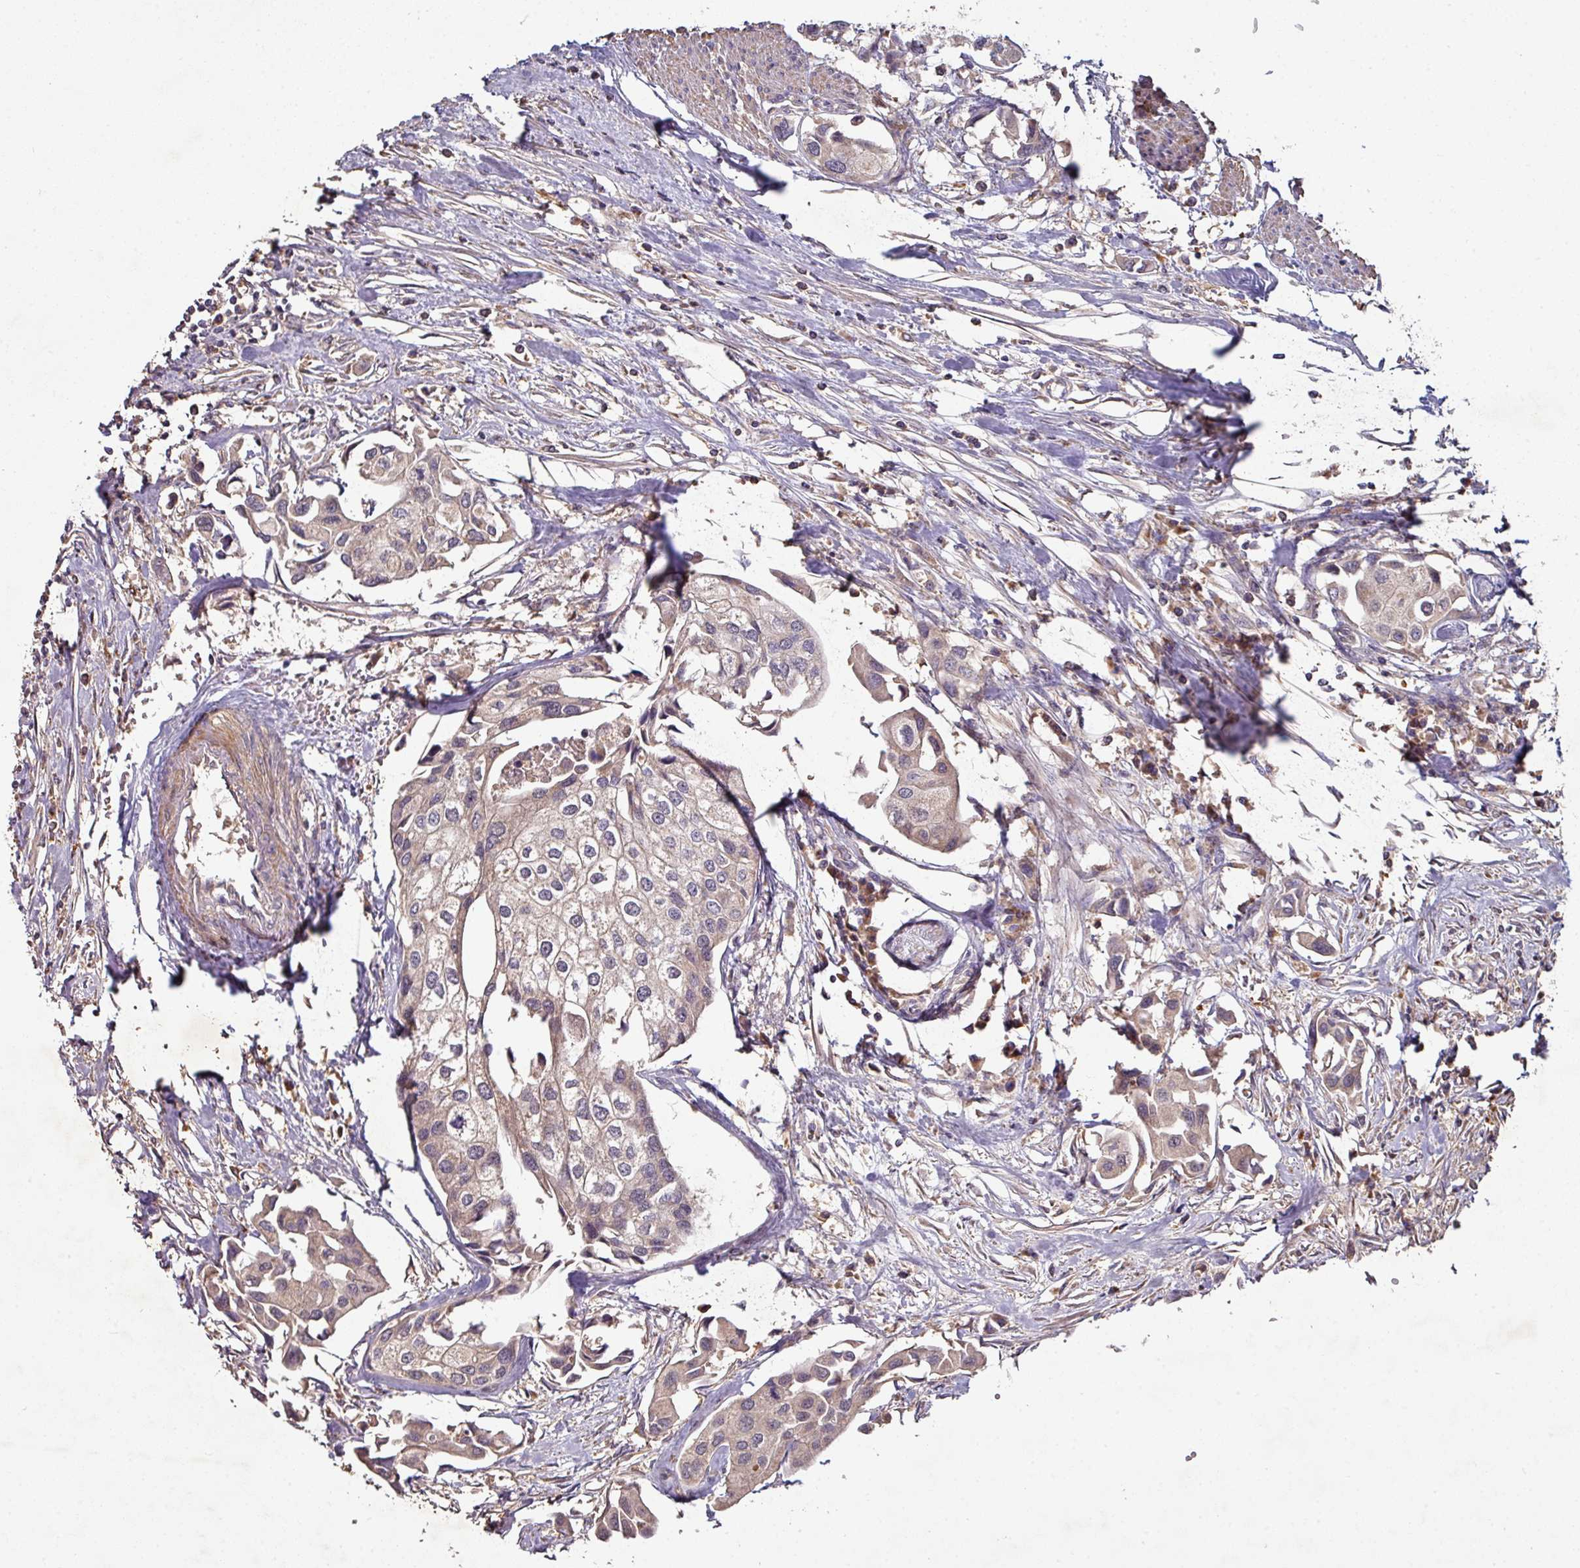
{"staining": {"intensity": "weak", "quantity": "25%-75%", "location": "cytoplasmic/membranous"}, "tissue": "urothelial cancer", "cell_type": "Tumor cells", "image_type": "cancer", "snomed": [{"axis": "morphology", "description": "Urothelial carcinoma, High grade"}, {"axis": "topography", "description": "Urinary bladder"}], "caption": "Human urothelial cancer stained for a protein (brown) demonstrates weak cytoplasmic/membranous positive staining in about 25%-75% of tumor cells.", "gene": "AEBP2", "patient": {"sex": "male", "age": 64}}